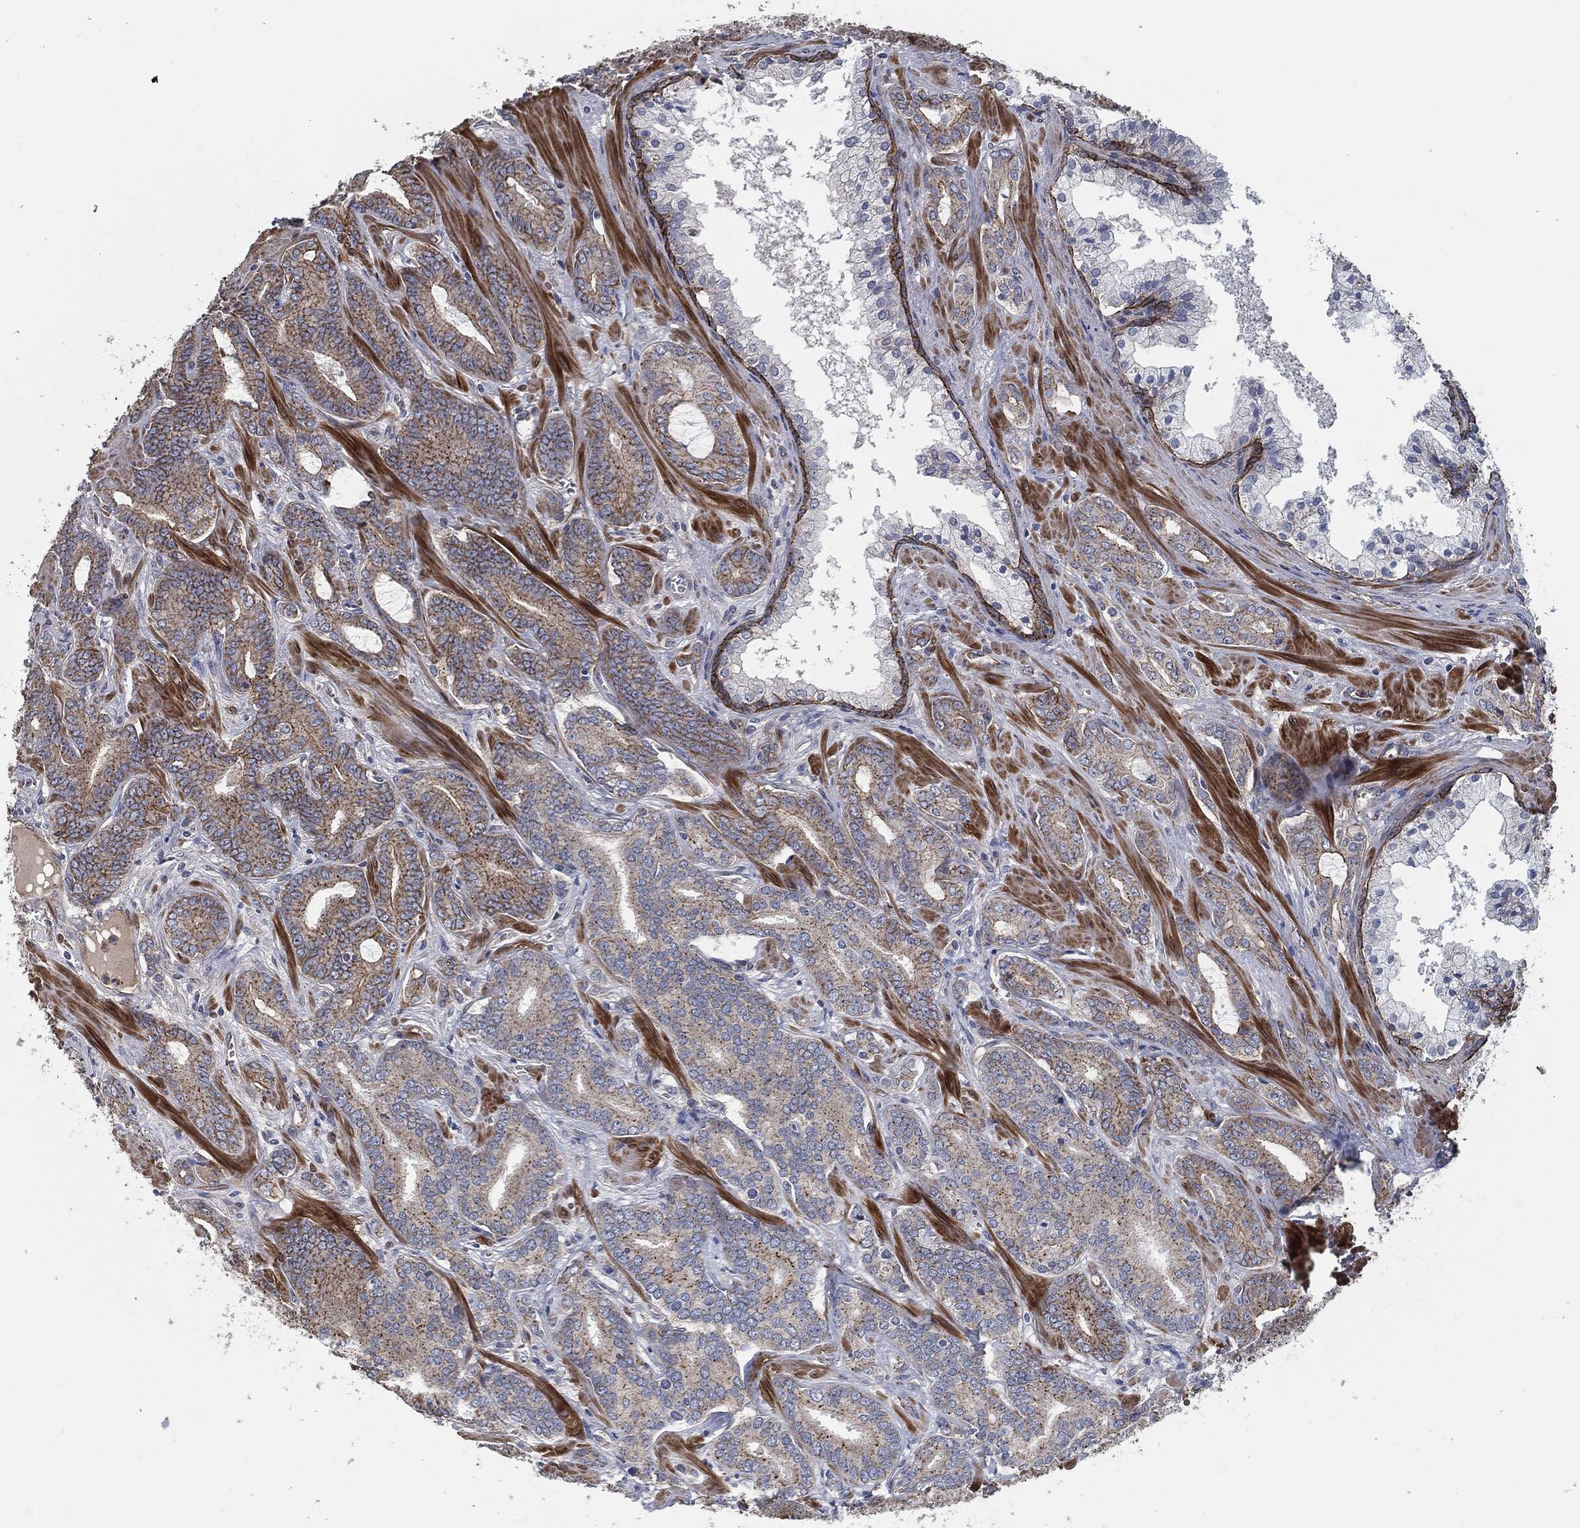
{"staining": {"intensity": "strong", "quantity": "<25%", "location": "cytoplasmic/membranous"}, "tissue": "prostate cancer", "cell_type": "Tumor cells", "image_type": "cancer", "snomed": [{"axis": "morphology", "description": "Adenocarcinoma, NOS"}, {"axis": "topography", "description": "Prostate"}], "caption": "High-power microscopy captured an immunohistochemistry (IHC) histopathology image of adenocarcinoma (prostate), revealing strong cytoplasmic/membranous staining in approximately <25% of tumor cells. (Brightfield microscopy of DAB IHC at high magnification).", "gene": "SVIL", "patient": {"sex": "male", "age": 55}}